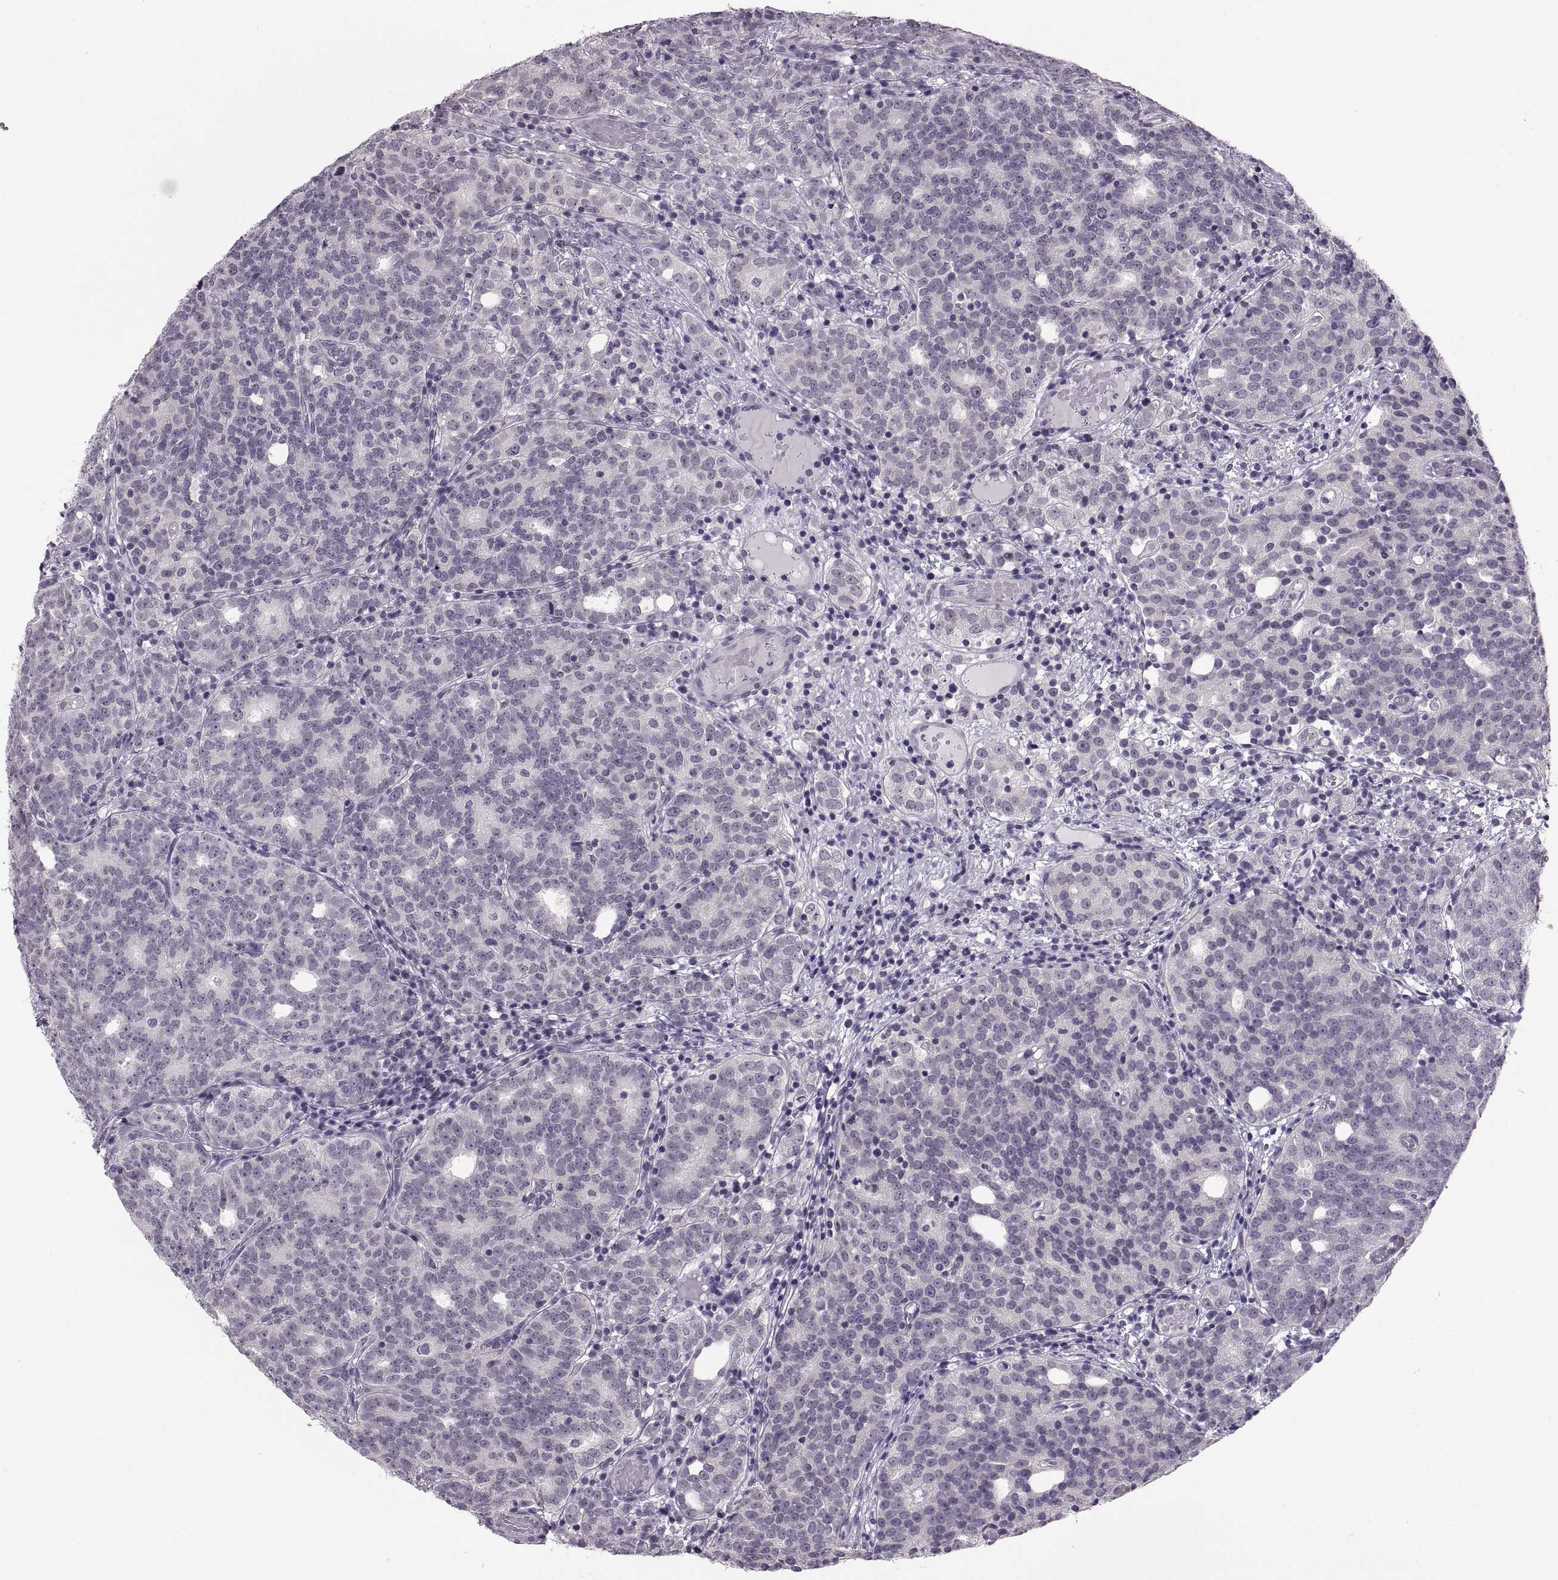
{"staining": {"intensity": "negative", "quantity": "none", "location": "none"}, "tissue": "prostate cancer", "cell_type": "Tumor cells", "image_type": "cancer", "snomed": [{"axis": "morphology", "description": "Adenocarcinoma, High grade"}, {"axis": "topography", "description": "Prostate"}], "caption": "This micrograph is of prostate high-grade adenocarcinoma stained with IHC to label a protein in brown with the nuclei are counter-stained blue. There is no expression in tumor cells. The staining is performed using DAB brown chromogen with nuclei counter-stained in using hematoxylin.", "gene": "ADH6", "patient": {"sex": "male", "age": 53}}